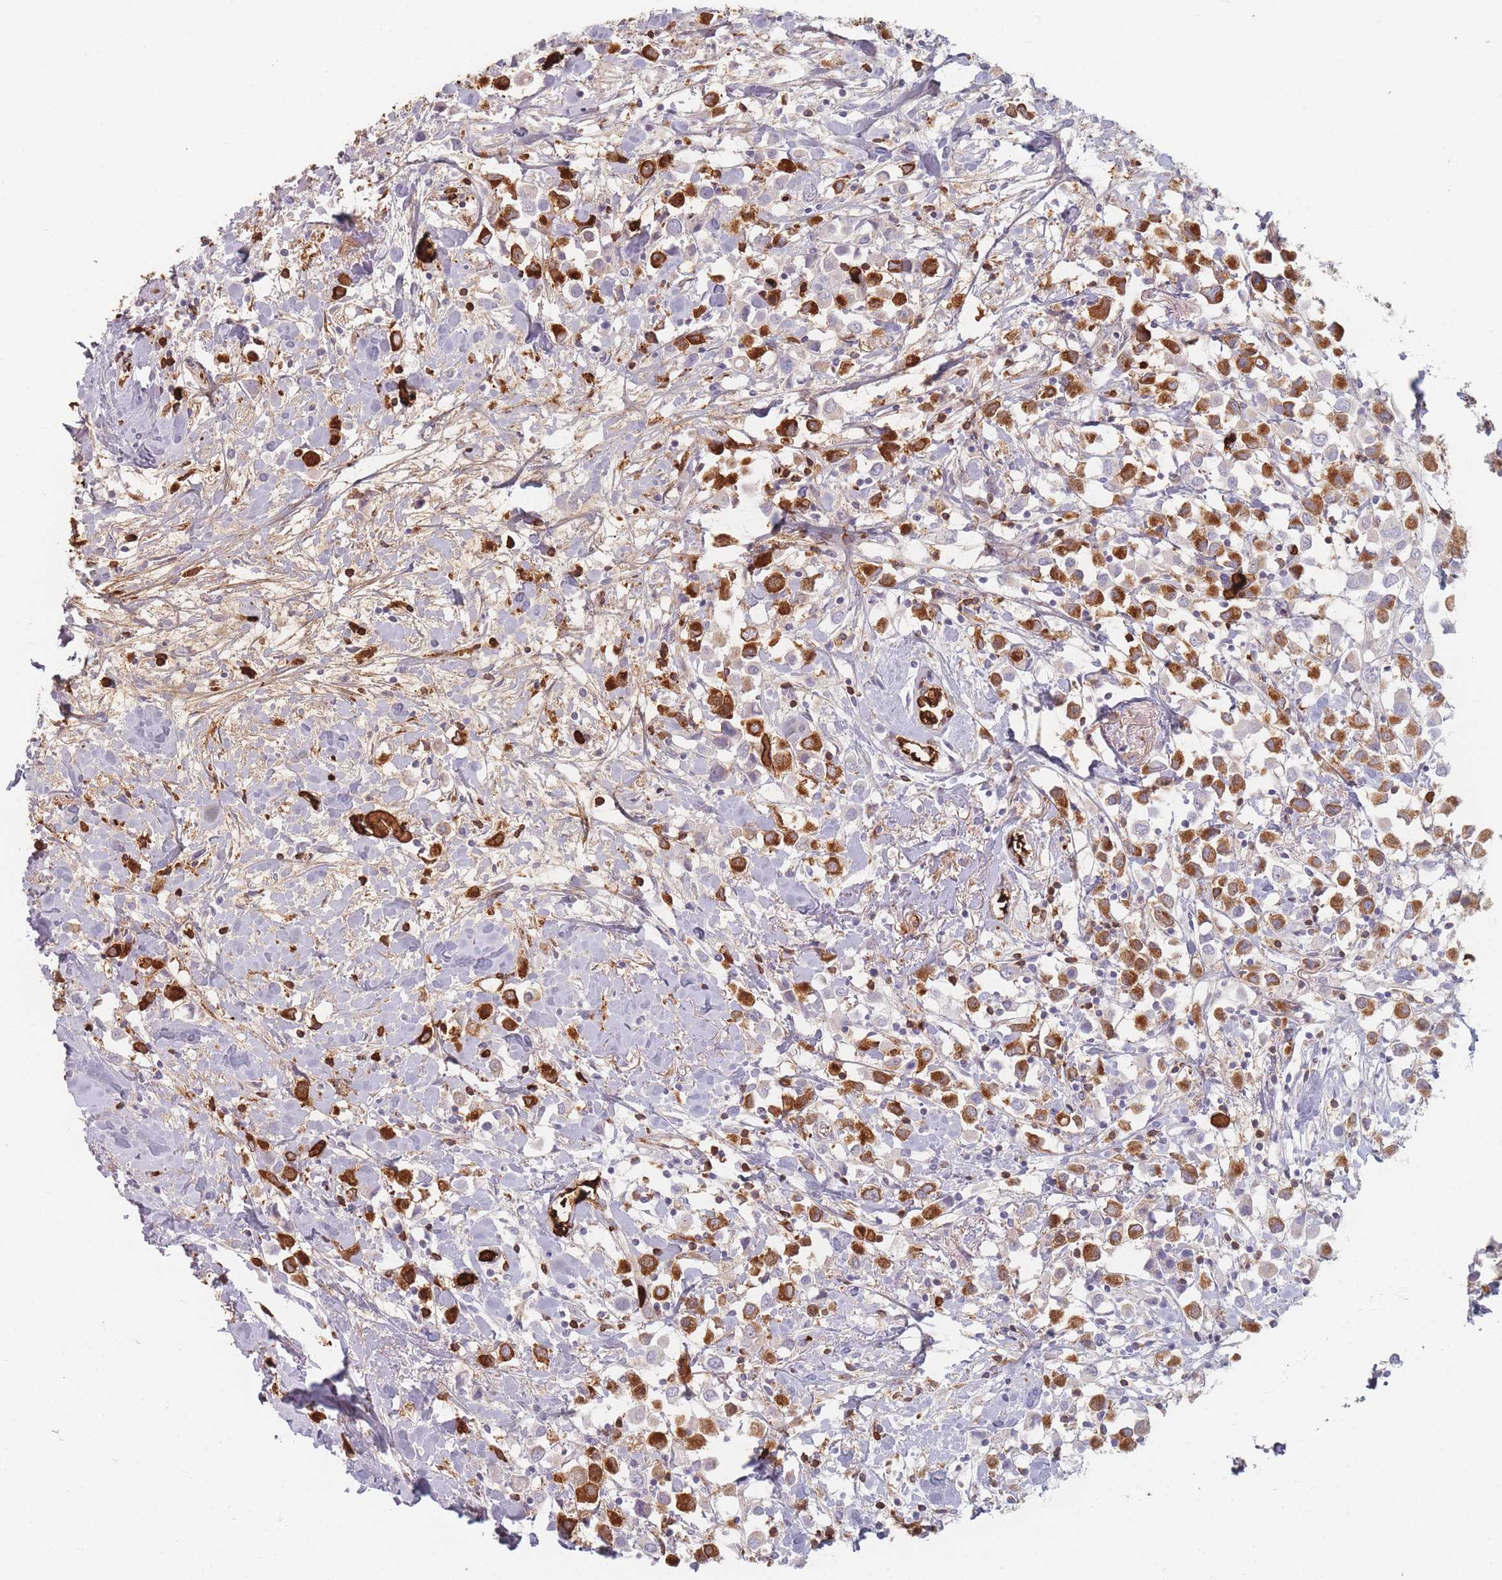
{"staining": {"intensity": "strong", "quantity": ">75%", "location": "cytoplasmic/membranous"}, "tissue": "breast cancer", "cell_type": "Tumor cells", "image_type": "cancer", "snomed": [{"axis": "morphology", "description": "Duct carcinoma"}, {"axis": "topography", "description": "Breast"}], "caption": "The immunohistochemical stain shows strong cytoplasmic/membranous staining in tumor cells of intraductal carcinoma (breast) tissue.", "gene": "SLC2A6", "patient": {"sex": "female", "age": 61}}